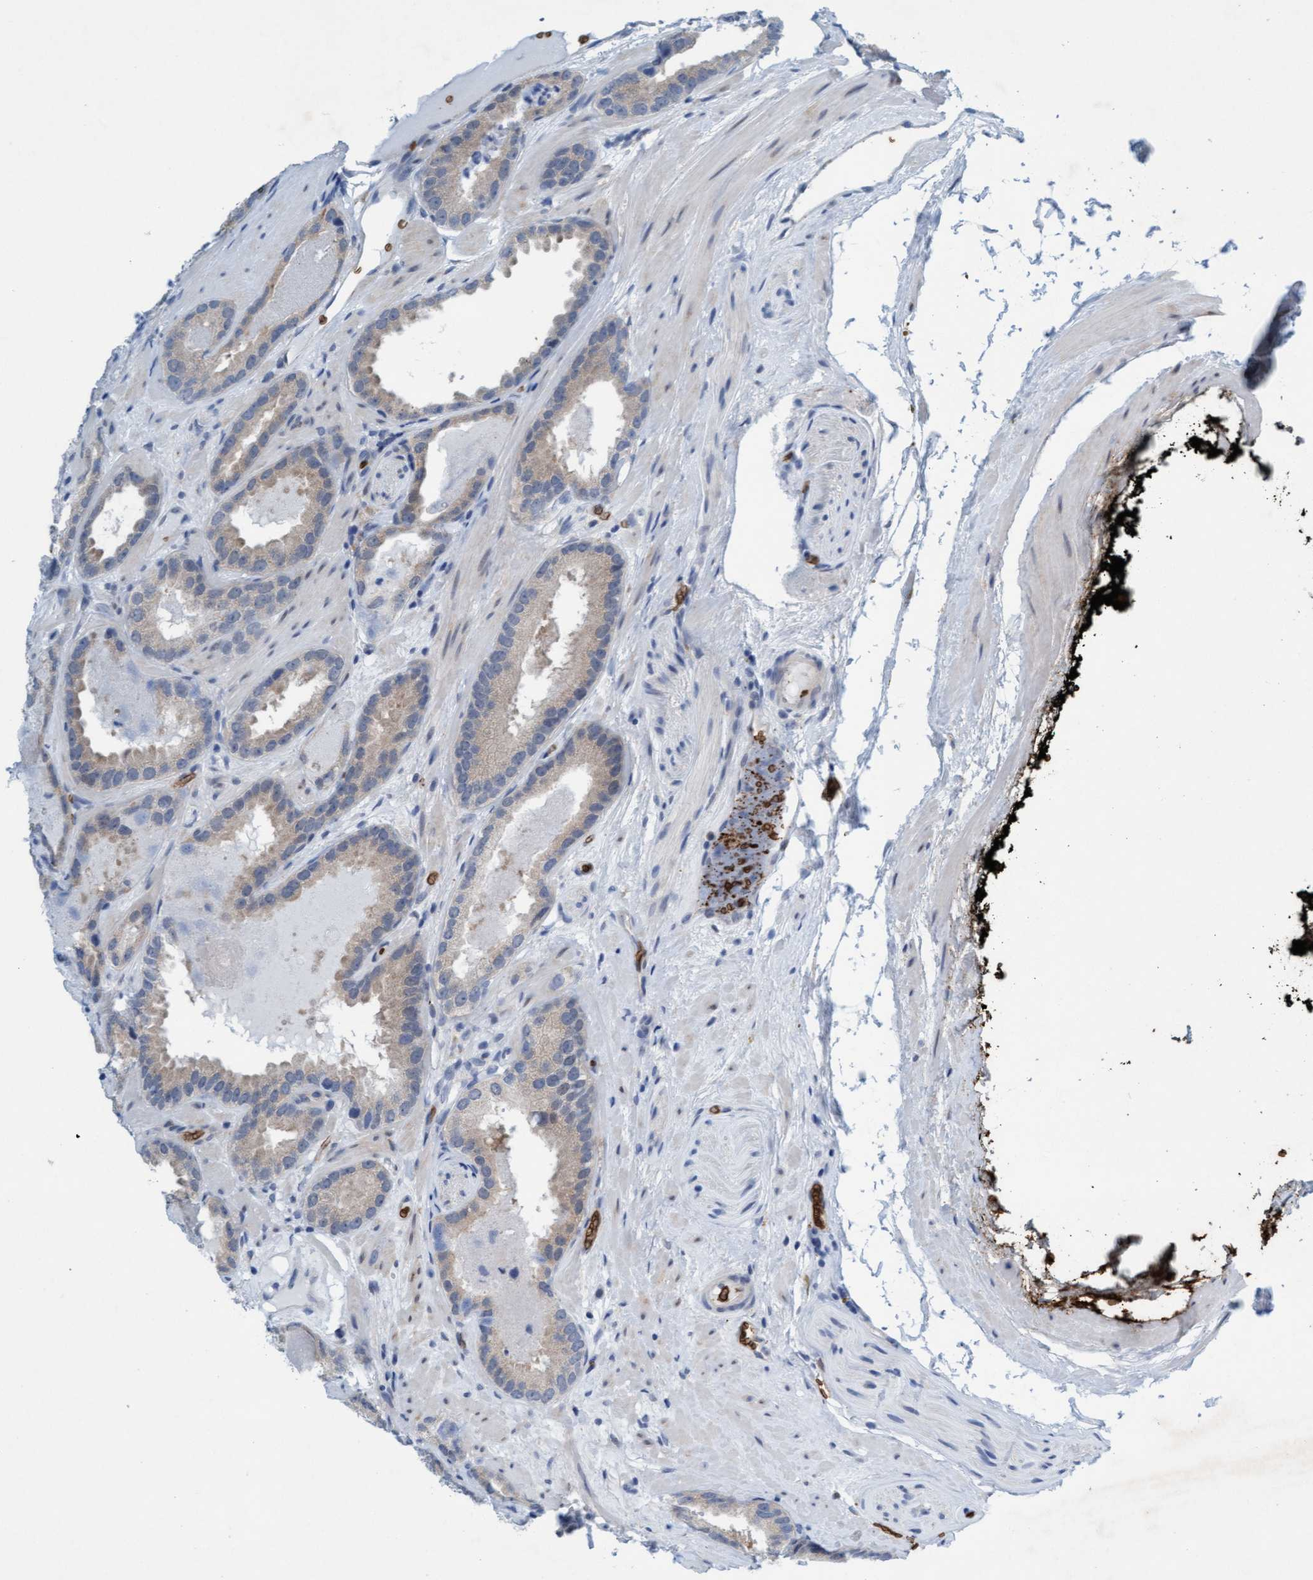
{"staining": {"intensity": "weak", "quantity": "<25%", "location": "cytoplasmic/membranous"}, "tissue": "prostate cancer", "cell_type": "Tumor cells", "image_type": "cancer", "snomed": [{"axis": "morphology", "description": "Adenocarcinoma, Low grade"}, {"axis": "topography", "description": "Prostate"}], "caption": "DAB immunohistochemical staining of human prostate cancer displays no significant expression in tumor cells. (DAB (3,3'-diaminobenzidine) IHC, high magnification).", "gene": "SPEM2", "patient": {"sex": "male", "age": 51}}